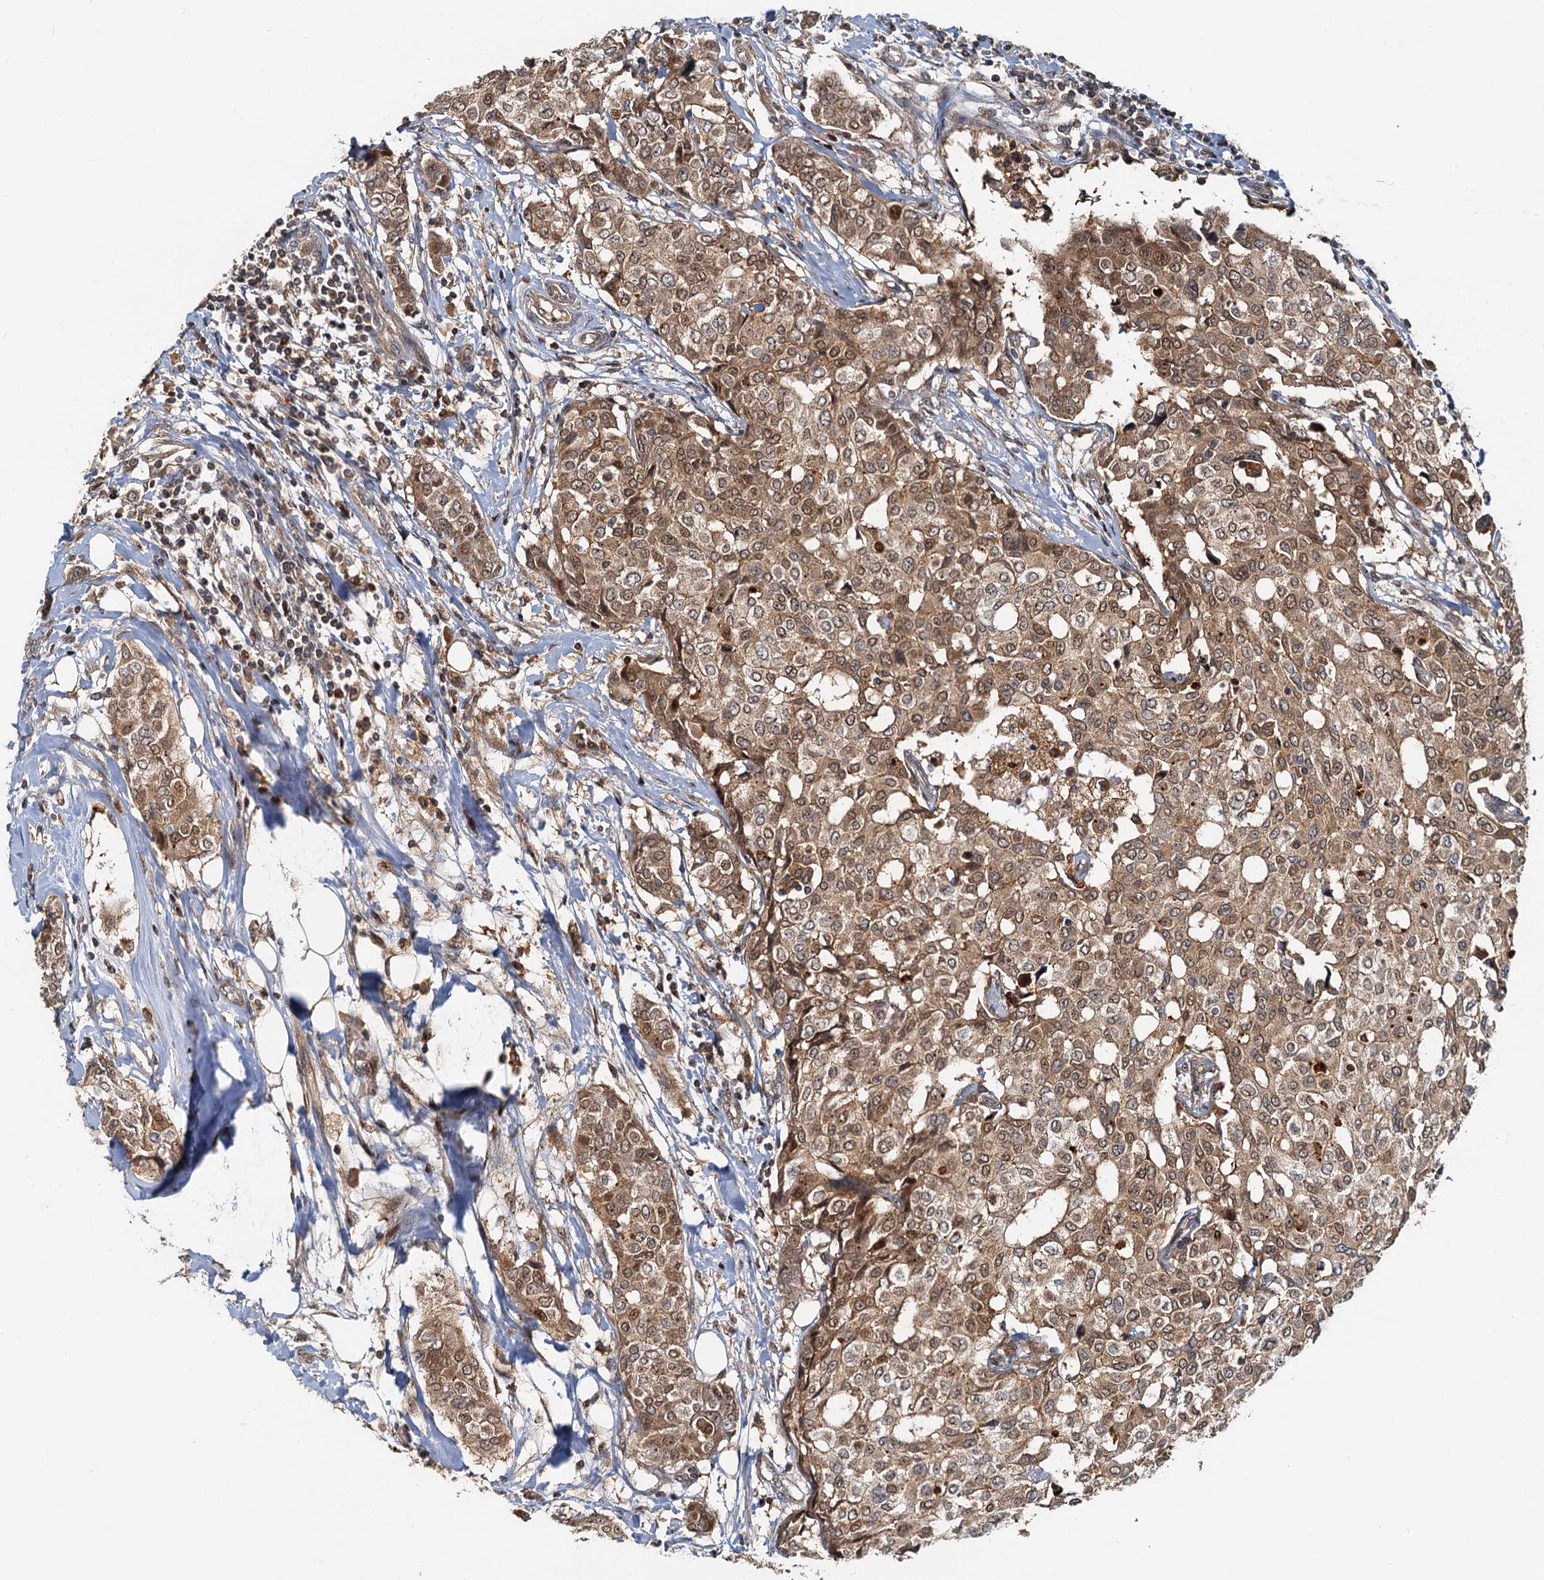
{"staining": {"intensity": "moderate", "quantity": ">75%", "location": "cytoplasmic/membranous,nuclear"}, "tissue": "breast cancer", "cell_type": "Tumor cells", "image_type": "cancer", "snomed": [{"axis": "morphology", "description": "Lobular carcinoma"}, {"axis": "topography", "description": "Breast"}], "caption": "Human lobular carcinoma (breast) stained with a protein marker reveals moderate staining in tumor cells.", "gene": "TOLLIP", "patient": {"sex": "female", "age": 51}}